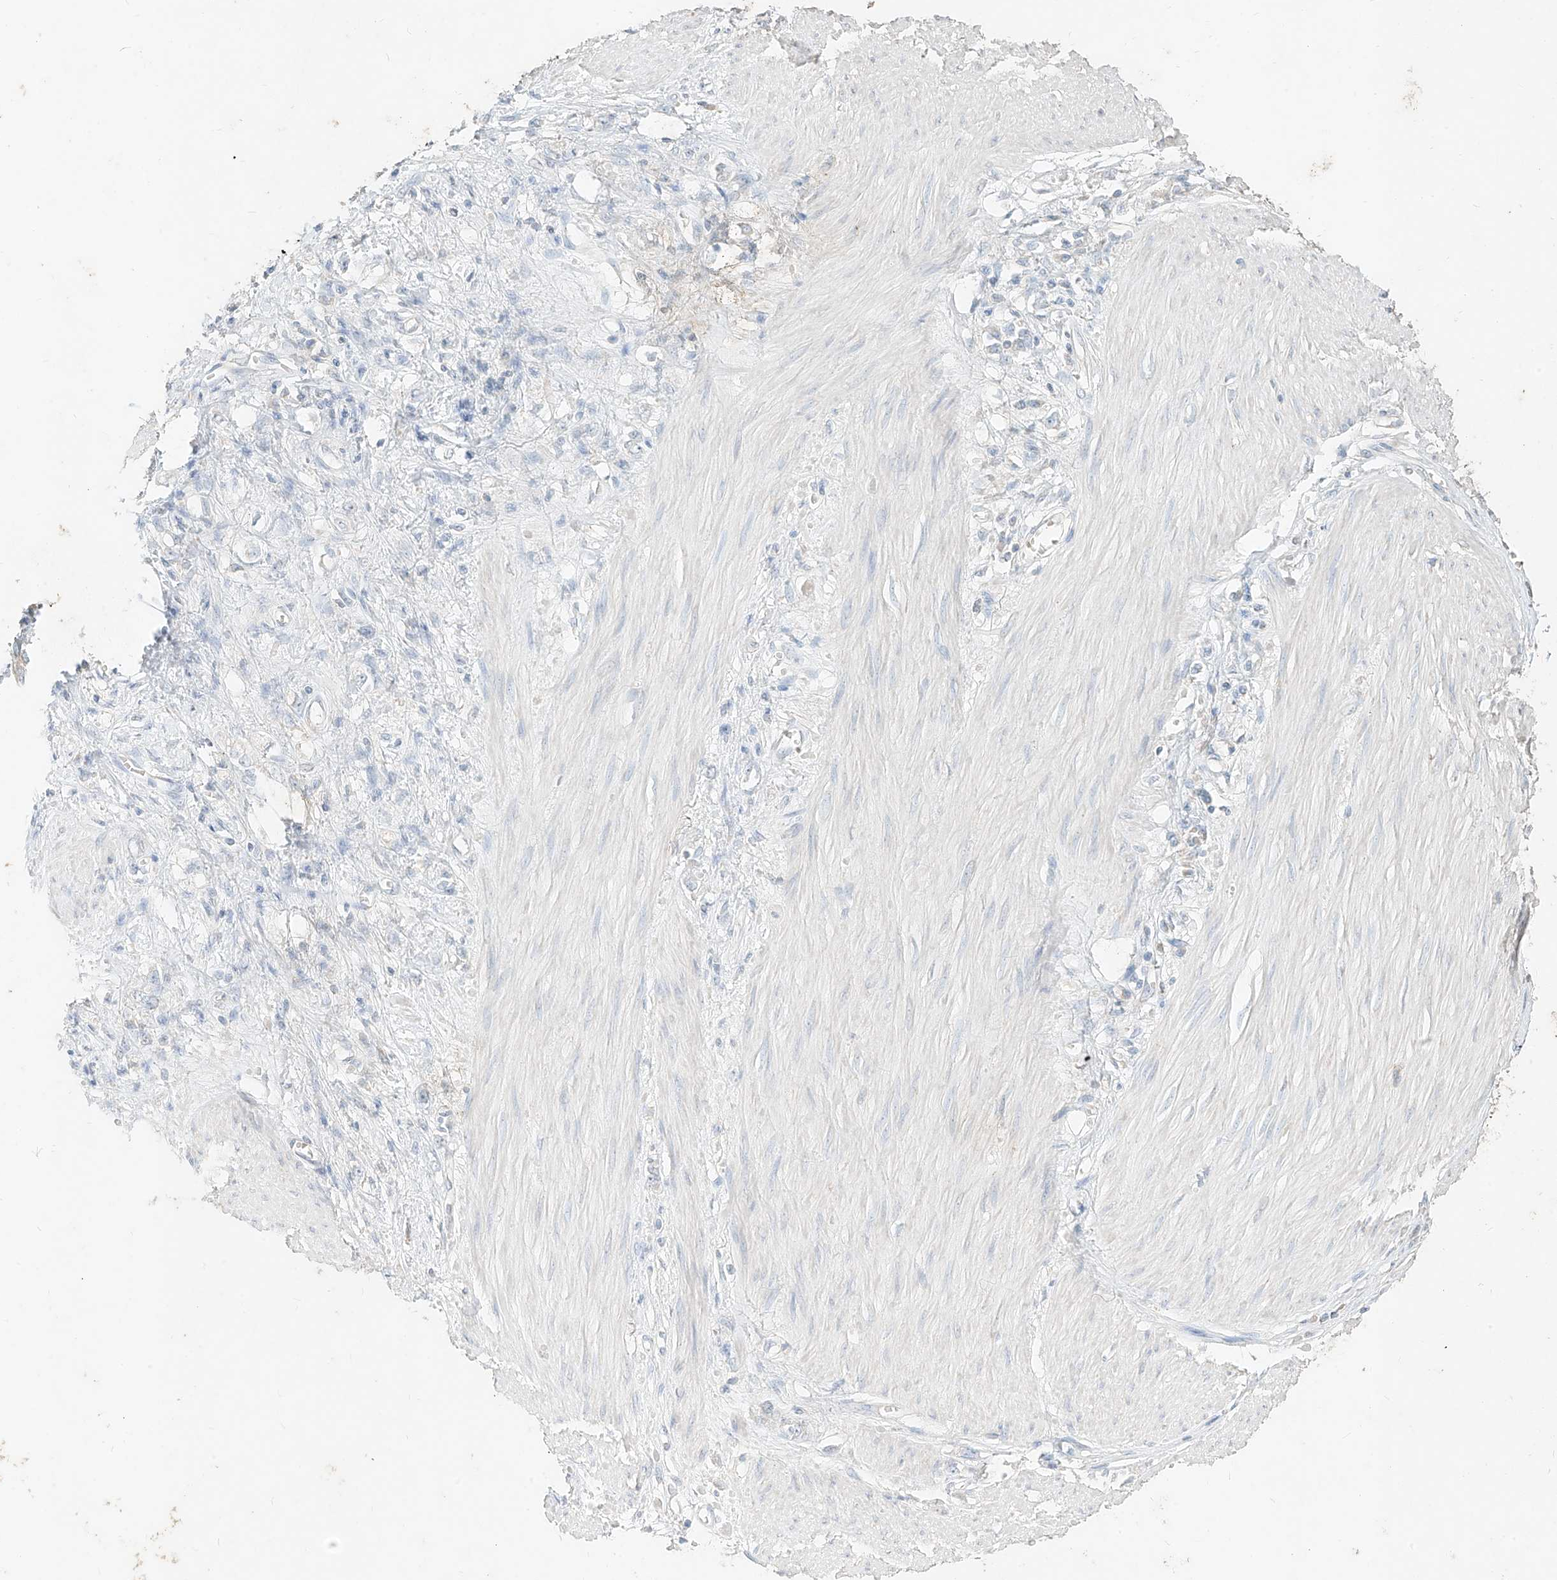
{"staining": {"intensity": "negative", "quantity": "none", "location": "none"}, "tissue": "stomach cancer", "cell_type": "Tumor cells", "image_type": "cancer", "snomed": [{"axis": "morphology", "description": "Adenocarcinoma, NOS"}, {"axis": "topography", "description": "Stomach"}], "caption": "Adenocarcinoma (stomach) was stained to show a protein in brown. There is no significant expression in tumor cells. (DAB (3,3'-diaminobenzidine) IHC with hematoxylin counter stain).", "gene": "ZZEF1", "patient": {"sex": "female", "age": 76}}